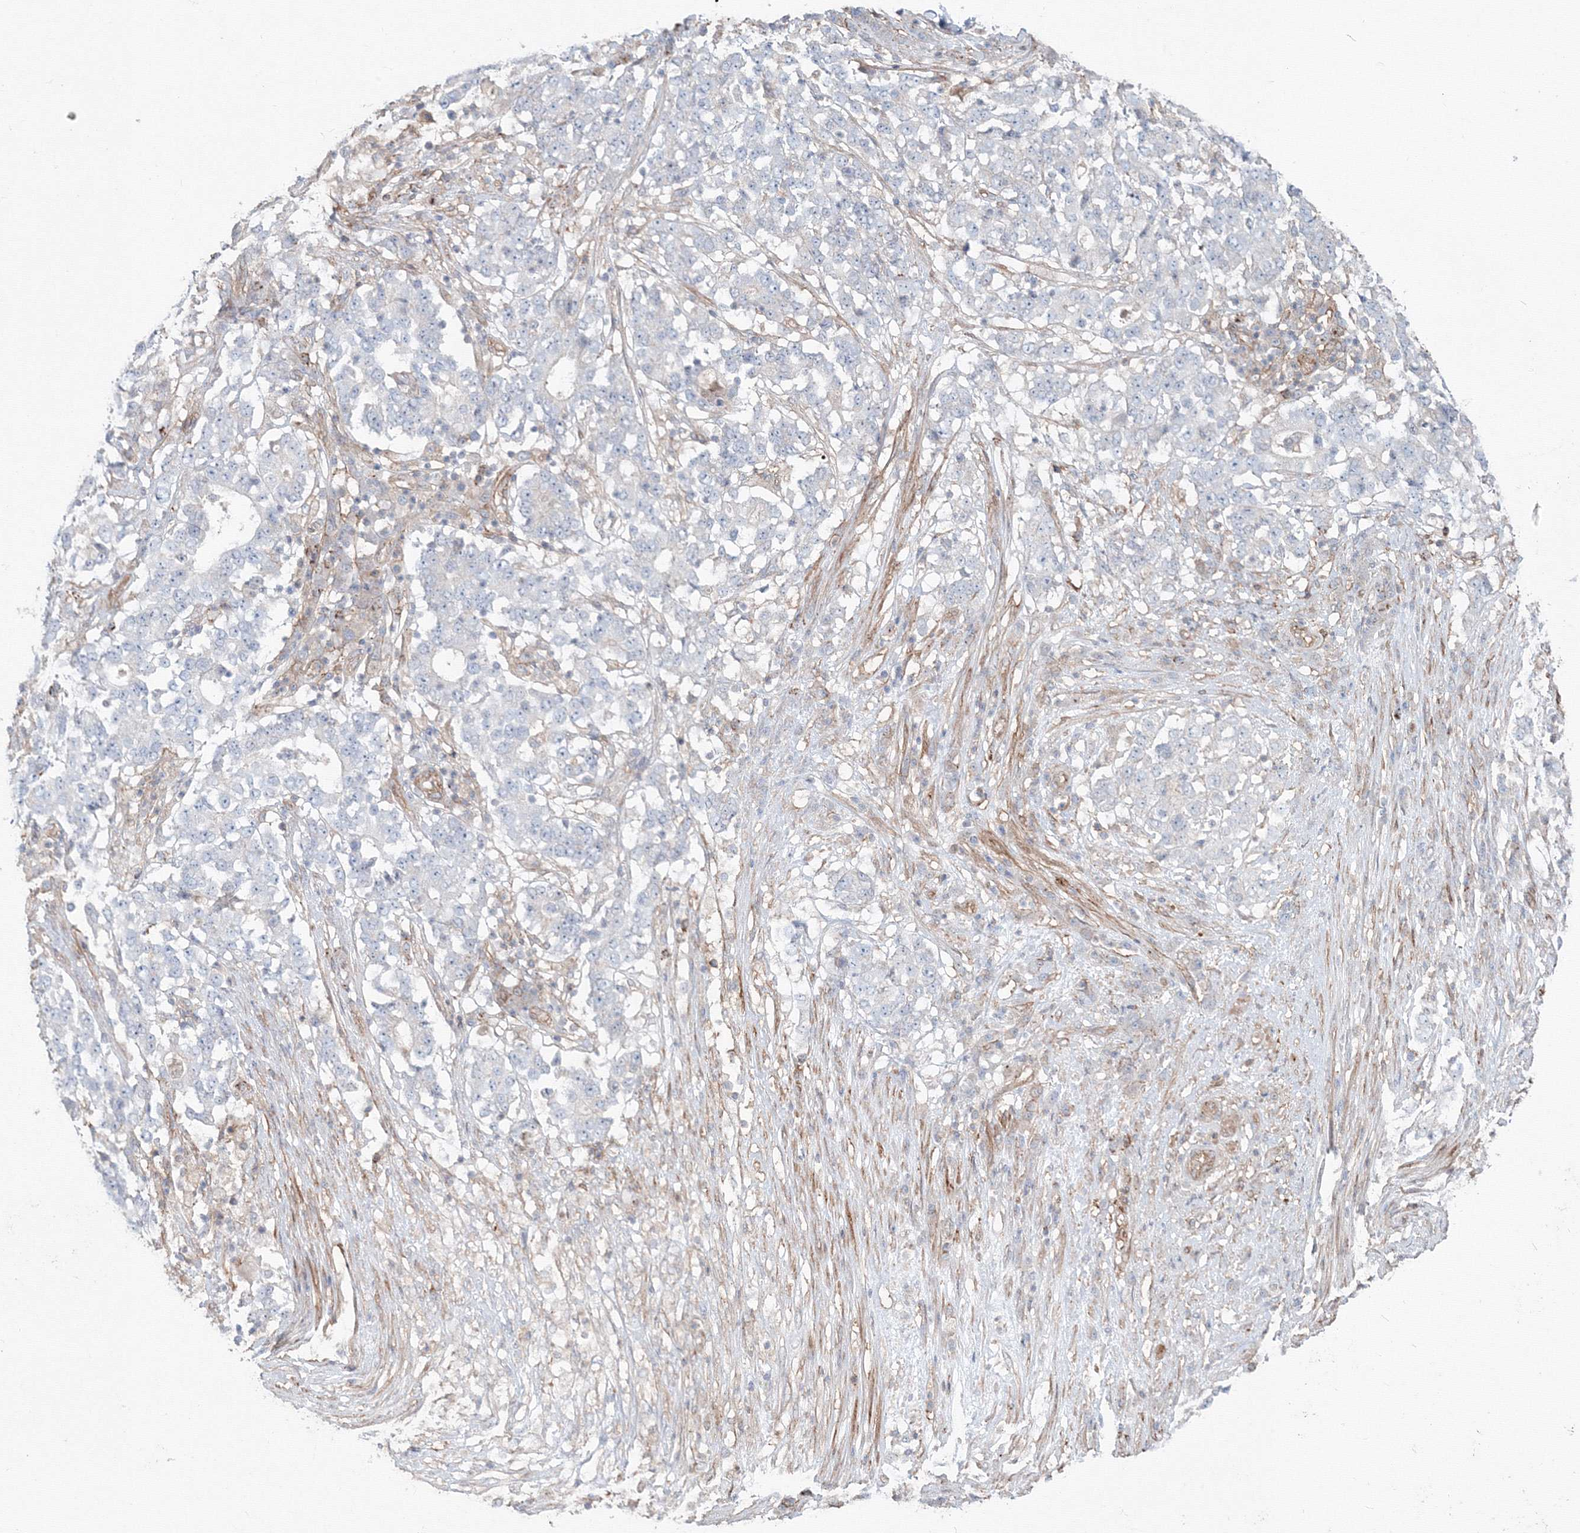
{"staining": {"intensity": "negative", "quantity": "none", "location": "none"}, "tissue": "stomach cancer", "cell_type": "Tumor cells", "image_type": "cancer", "snomed": [{"axis": "morphology", "description": "Adenocarcinoma, NOS"}, {"axis": "topography", "description": "Stomach"}], "caption": "Stomach cancer (adenocarcinoma) was stained to show a protein in brown. There is no significant expression in tumor cells.", "gene": "SH3PXD2A", "patient": {"sex": "male", "age": 59}}